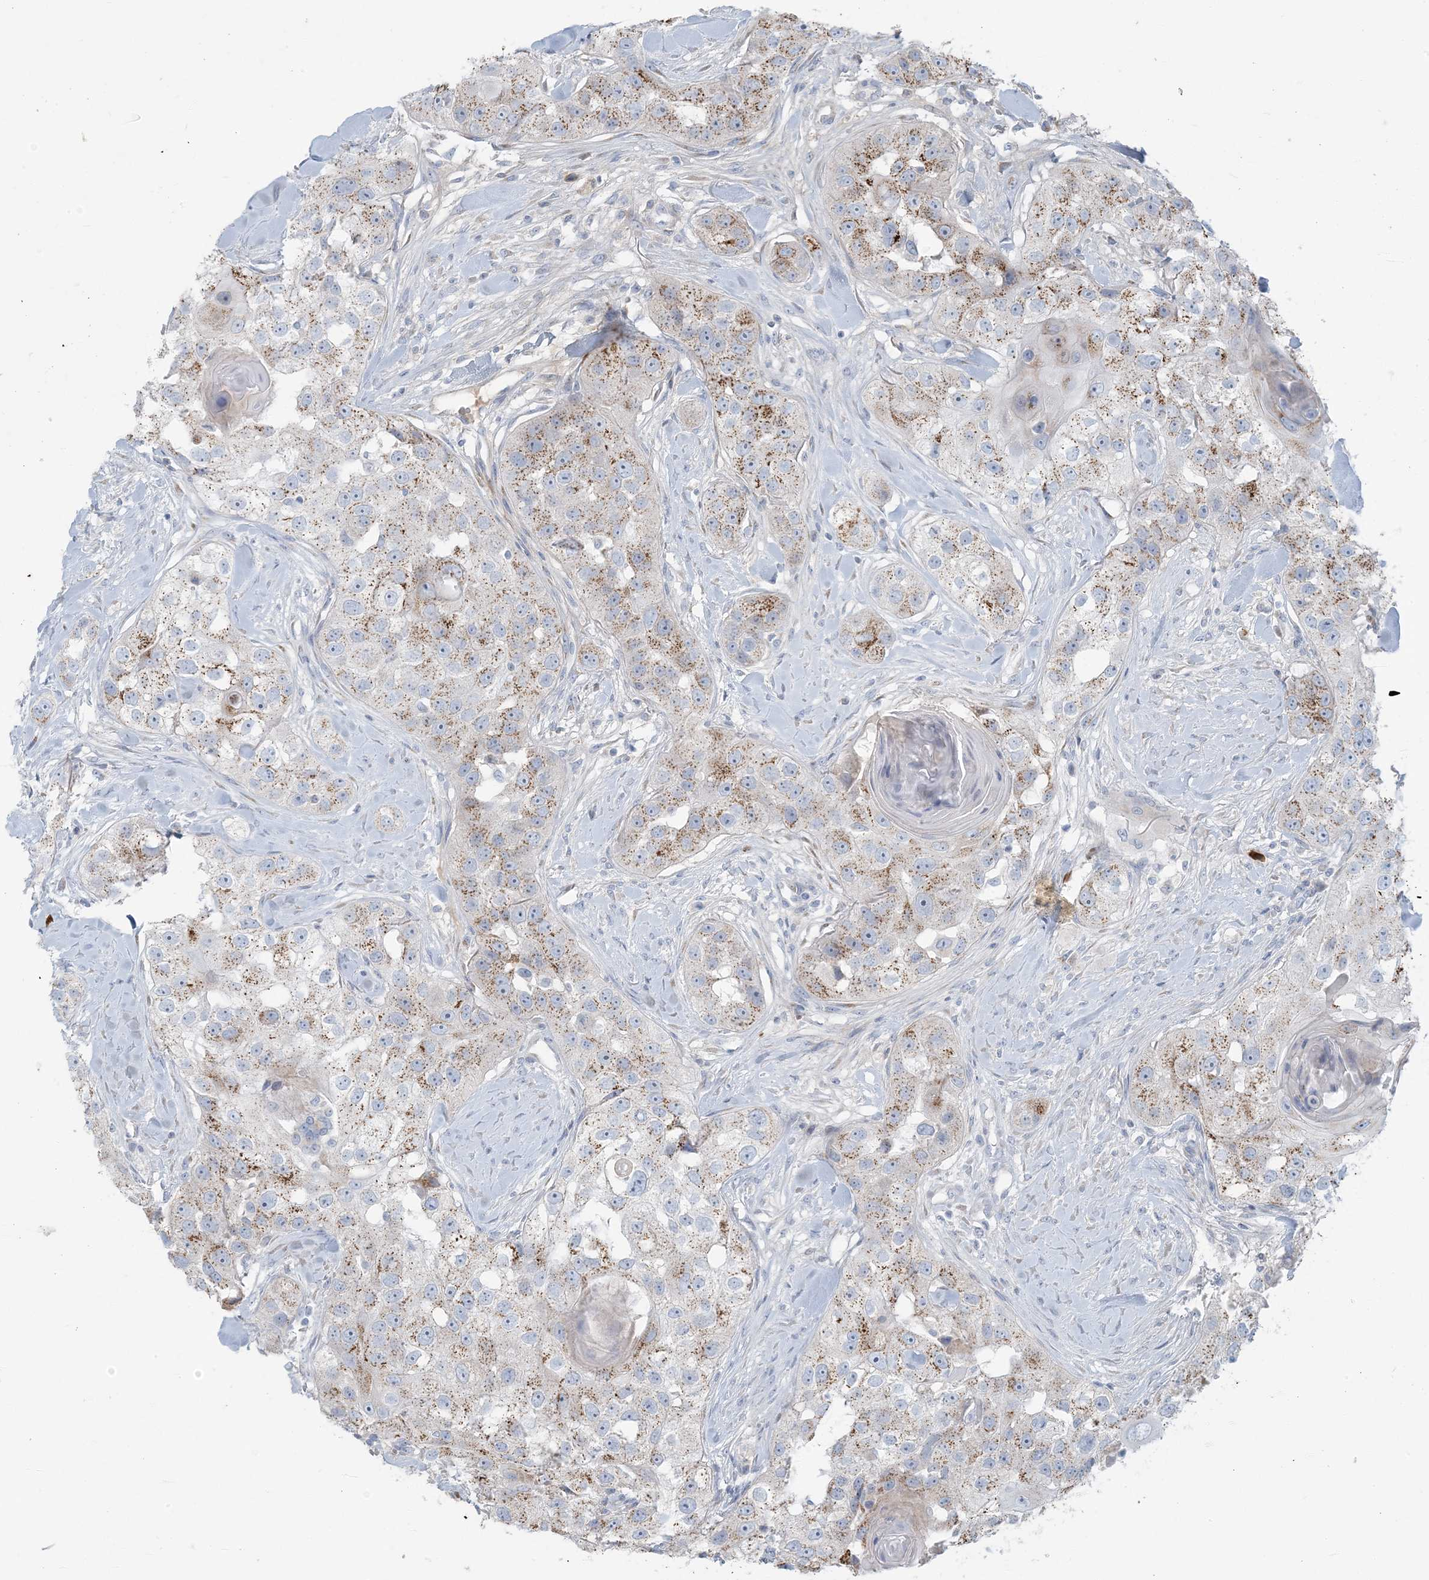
{"staining": {"intensity": "moderate", "quantity": ">75%", "location": "cytoplasmic/membranous"}, "tissue": "head and neck cancer", "cell_type": "Tumor cells", "image_type": "cancer", "snomed": [{"axis": "morphology", "description": "Normal tissue, NOS"}, {"axis": "morphology", "description": "Squamous cell carcinoma, NOS"}, {"axis": "topography", "description": "Skeletal muscle"}, {"axis": "topography", "description": "Head-Neck"}], "caption": "Head and neck squamous cell carcinoma stained with immunohistochemistry (IHC) demonstrates moderate cytoplasmic/membranous positivity in approximately >75% of tumor cells. (DAB = brown stain, brightfield microscopy at high magnification).", "gene": "SCML1", "patient": {"sex": "male", "age": 51}}